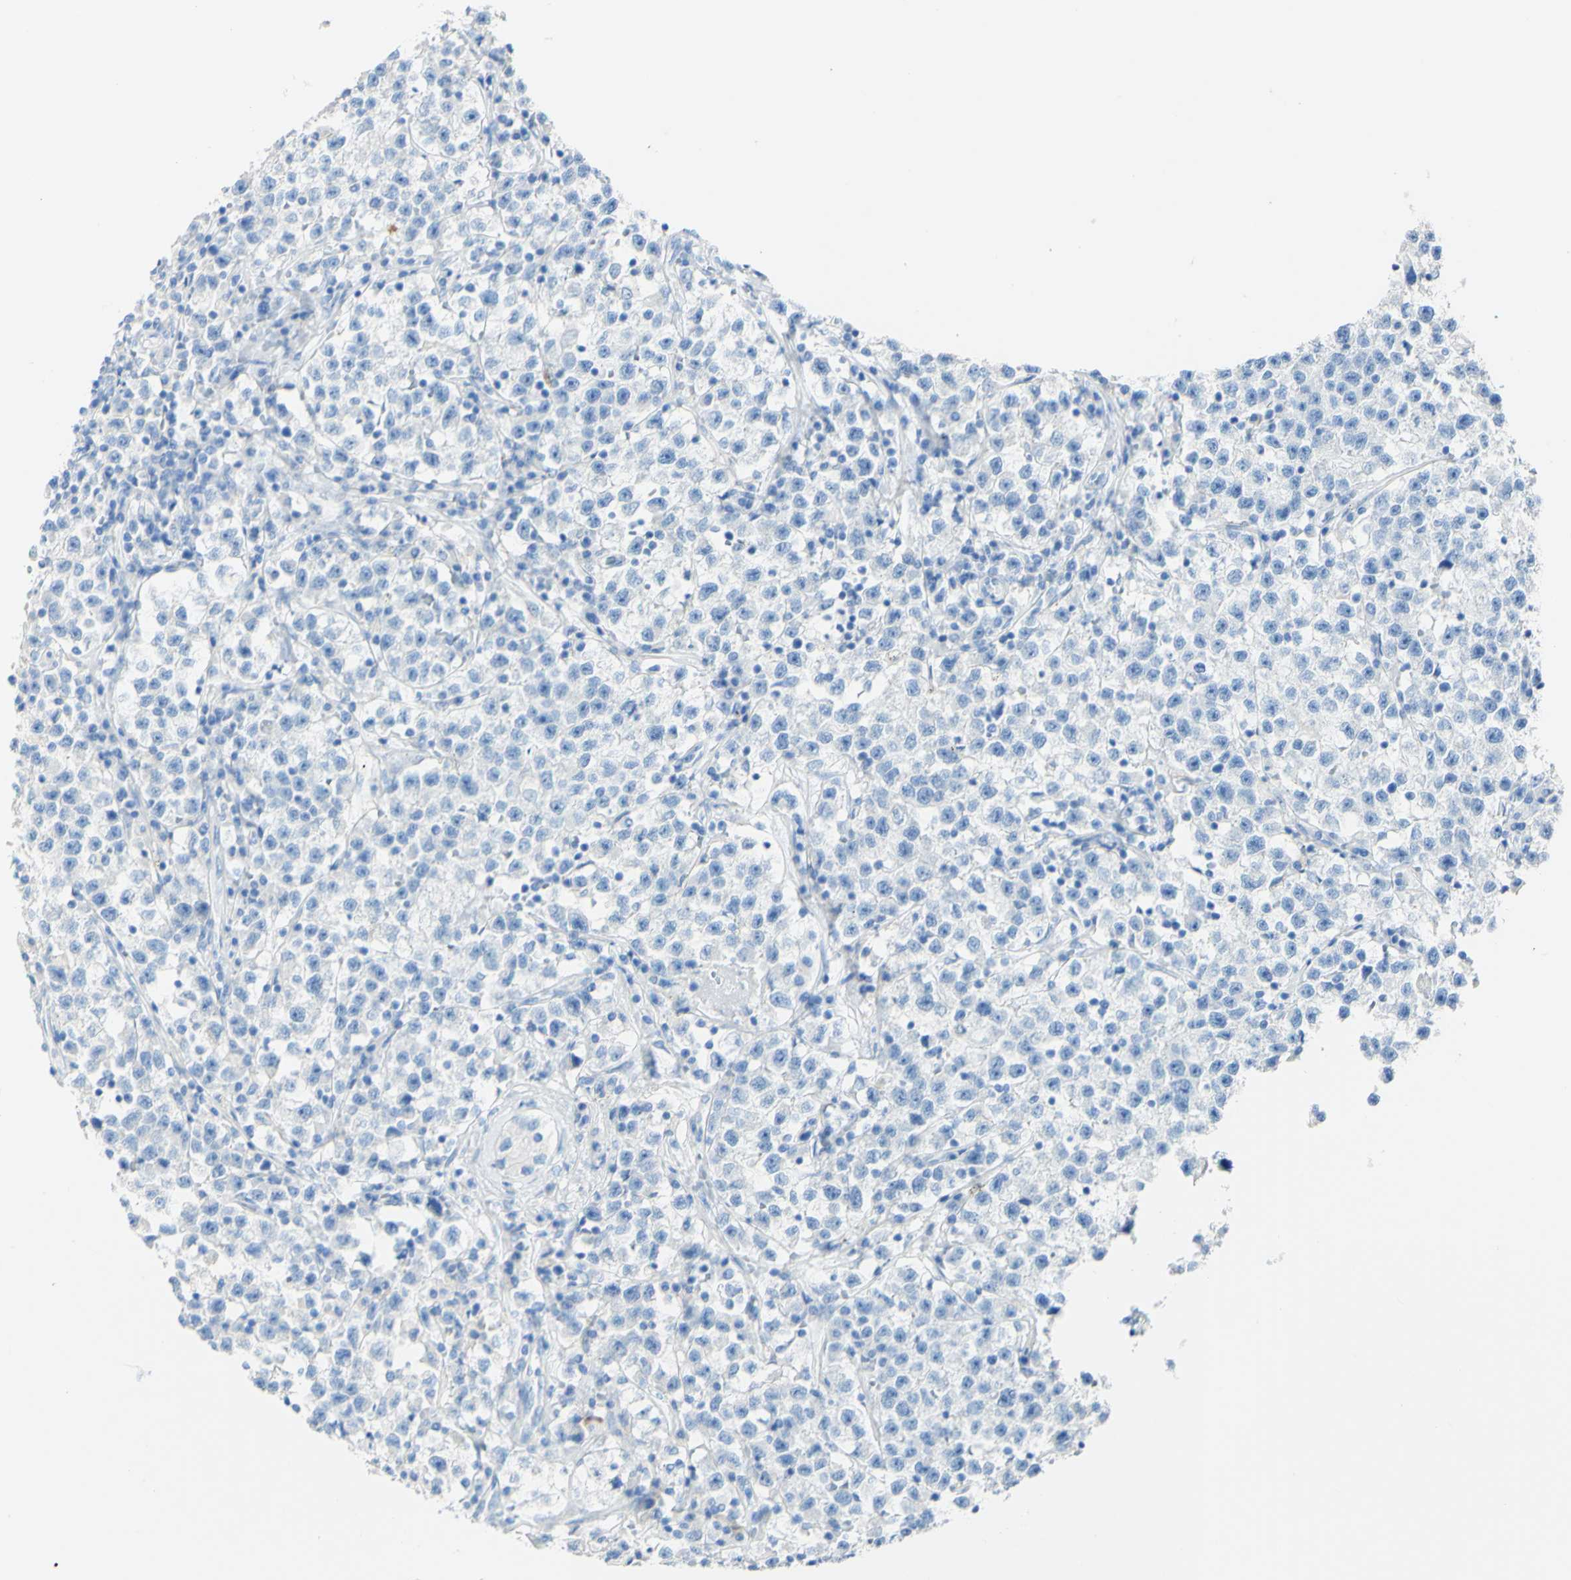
{"staining": {"intensity": "negative", "quantity": "none", "location": "none"}, "tissue": "testis cancer", "cell_type": "Tumor cells", "image_type": "cancer", "snomed": [{"axis": "morphology", "description": "Seminoma, NOS"}, {"axis": "topography", "description": "Testis"}], "caption": "An immunohistochemistry histopathology image of testis cancer is shown. There is no staining in tumor cells of testis cancer. The staining was performed using DAB to visualize the protein expression in brown, while the nuclei were stained in blue with hematoxylin (Magnification: 20x).", "gene": "PIGR", "patient": {"sex": "male", "age": 22}}